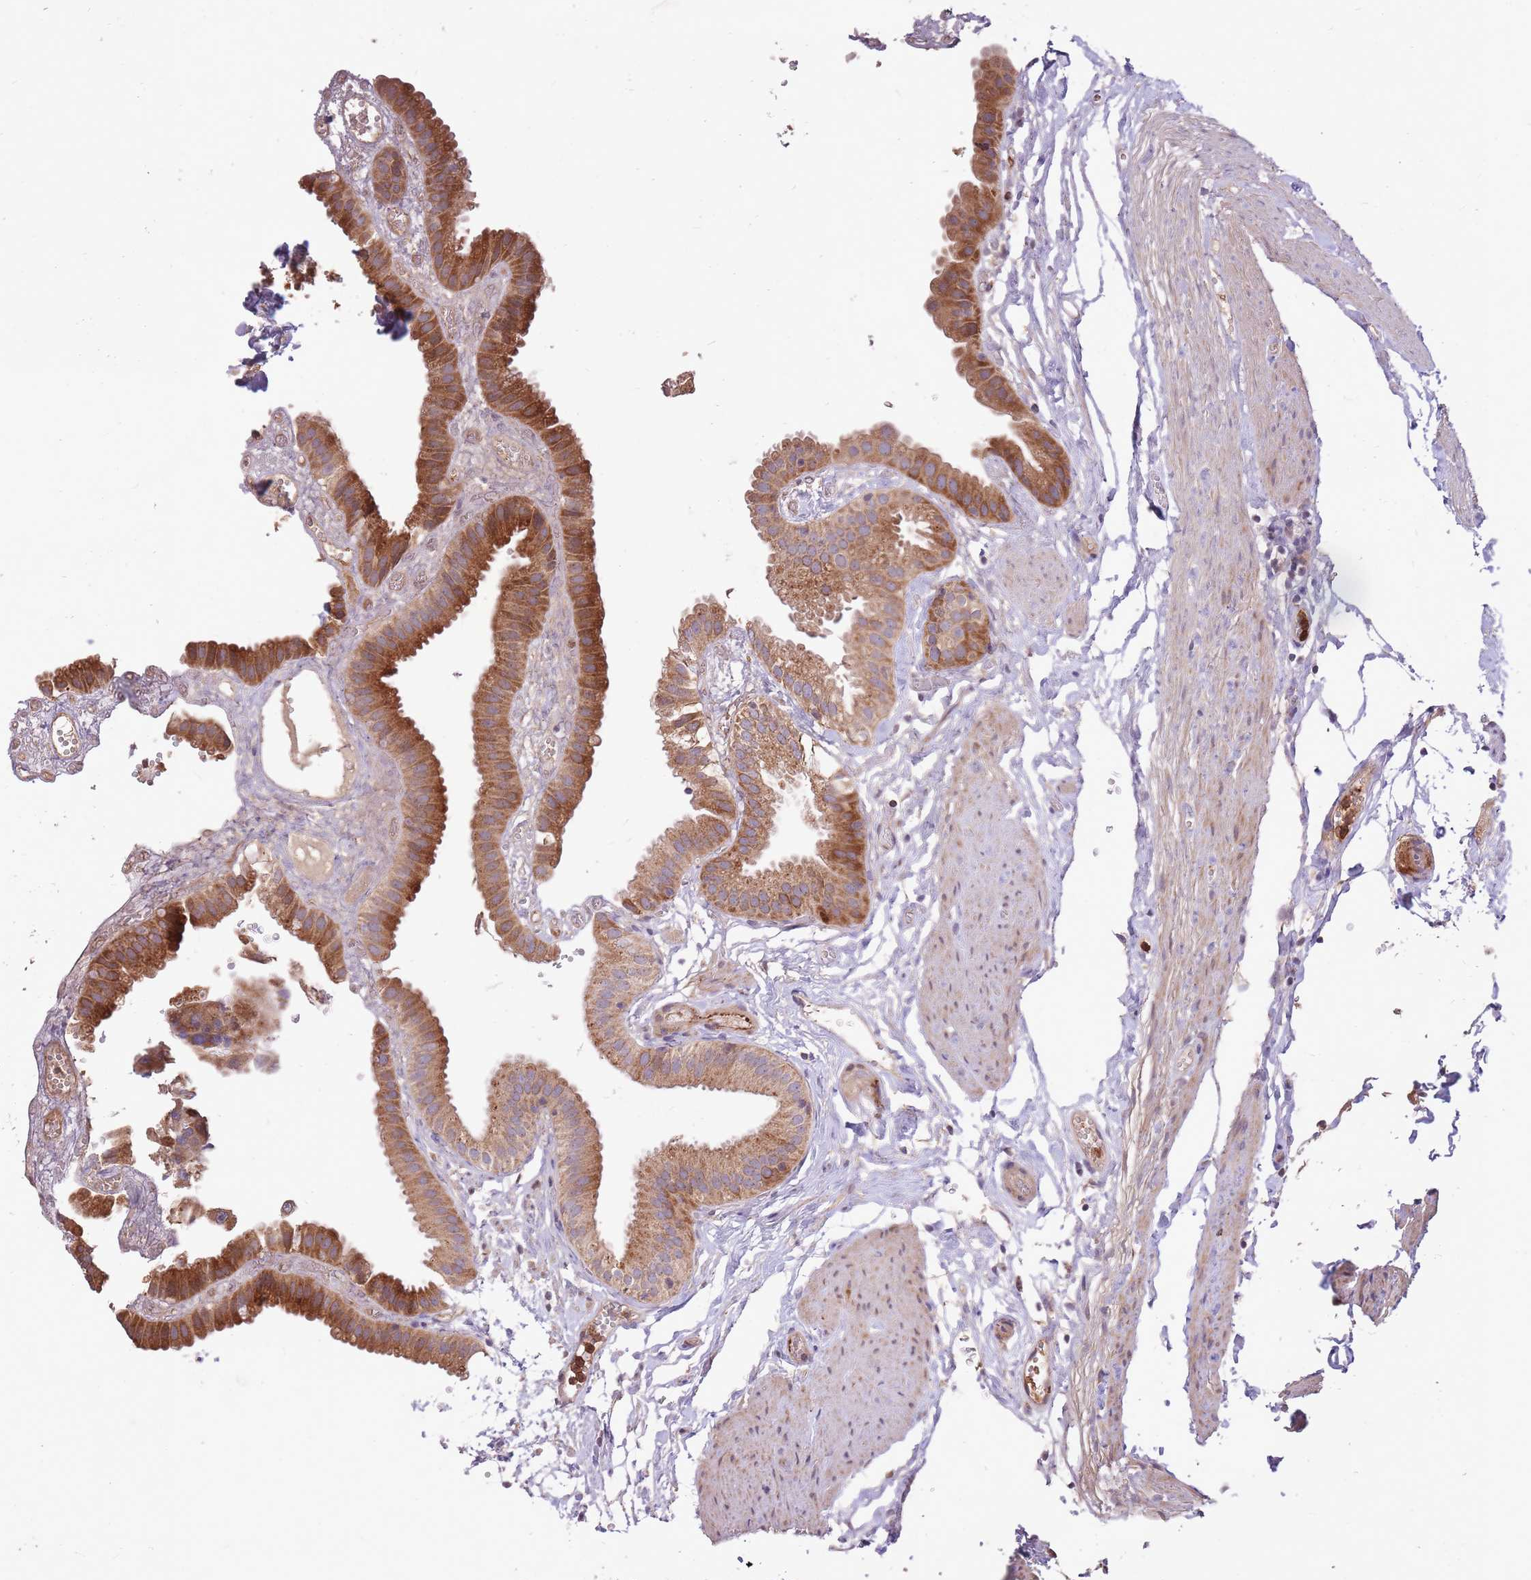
{"staining": {"intensity": "strong", "quantity": ">75%", "location": "cytoplasmic/membranous"}, "tissue": "gallbladder", "cell_type": "Glandular cells", "image_type": "normal", "snomed": [{"axis": "morphology", "description": "Normal tissue, NOS"}, {"axis": "topography", "description": "Gallbladder"}], "caption": "Human gallbladder stained with a brown dye exhibits strong cytoplasmic/membranous positive positivity in approximately >75% of glandular cells.", "gene": "IGF2BP2", "patient": {"sex": "female", "age": 61}}